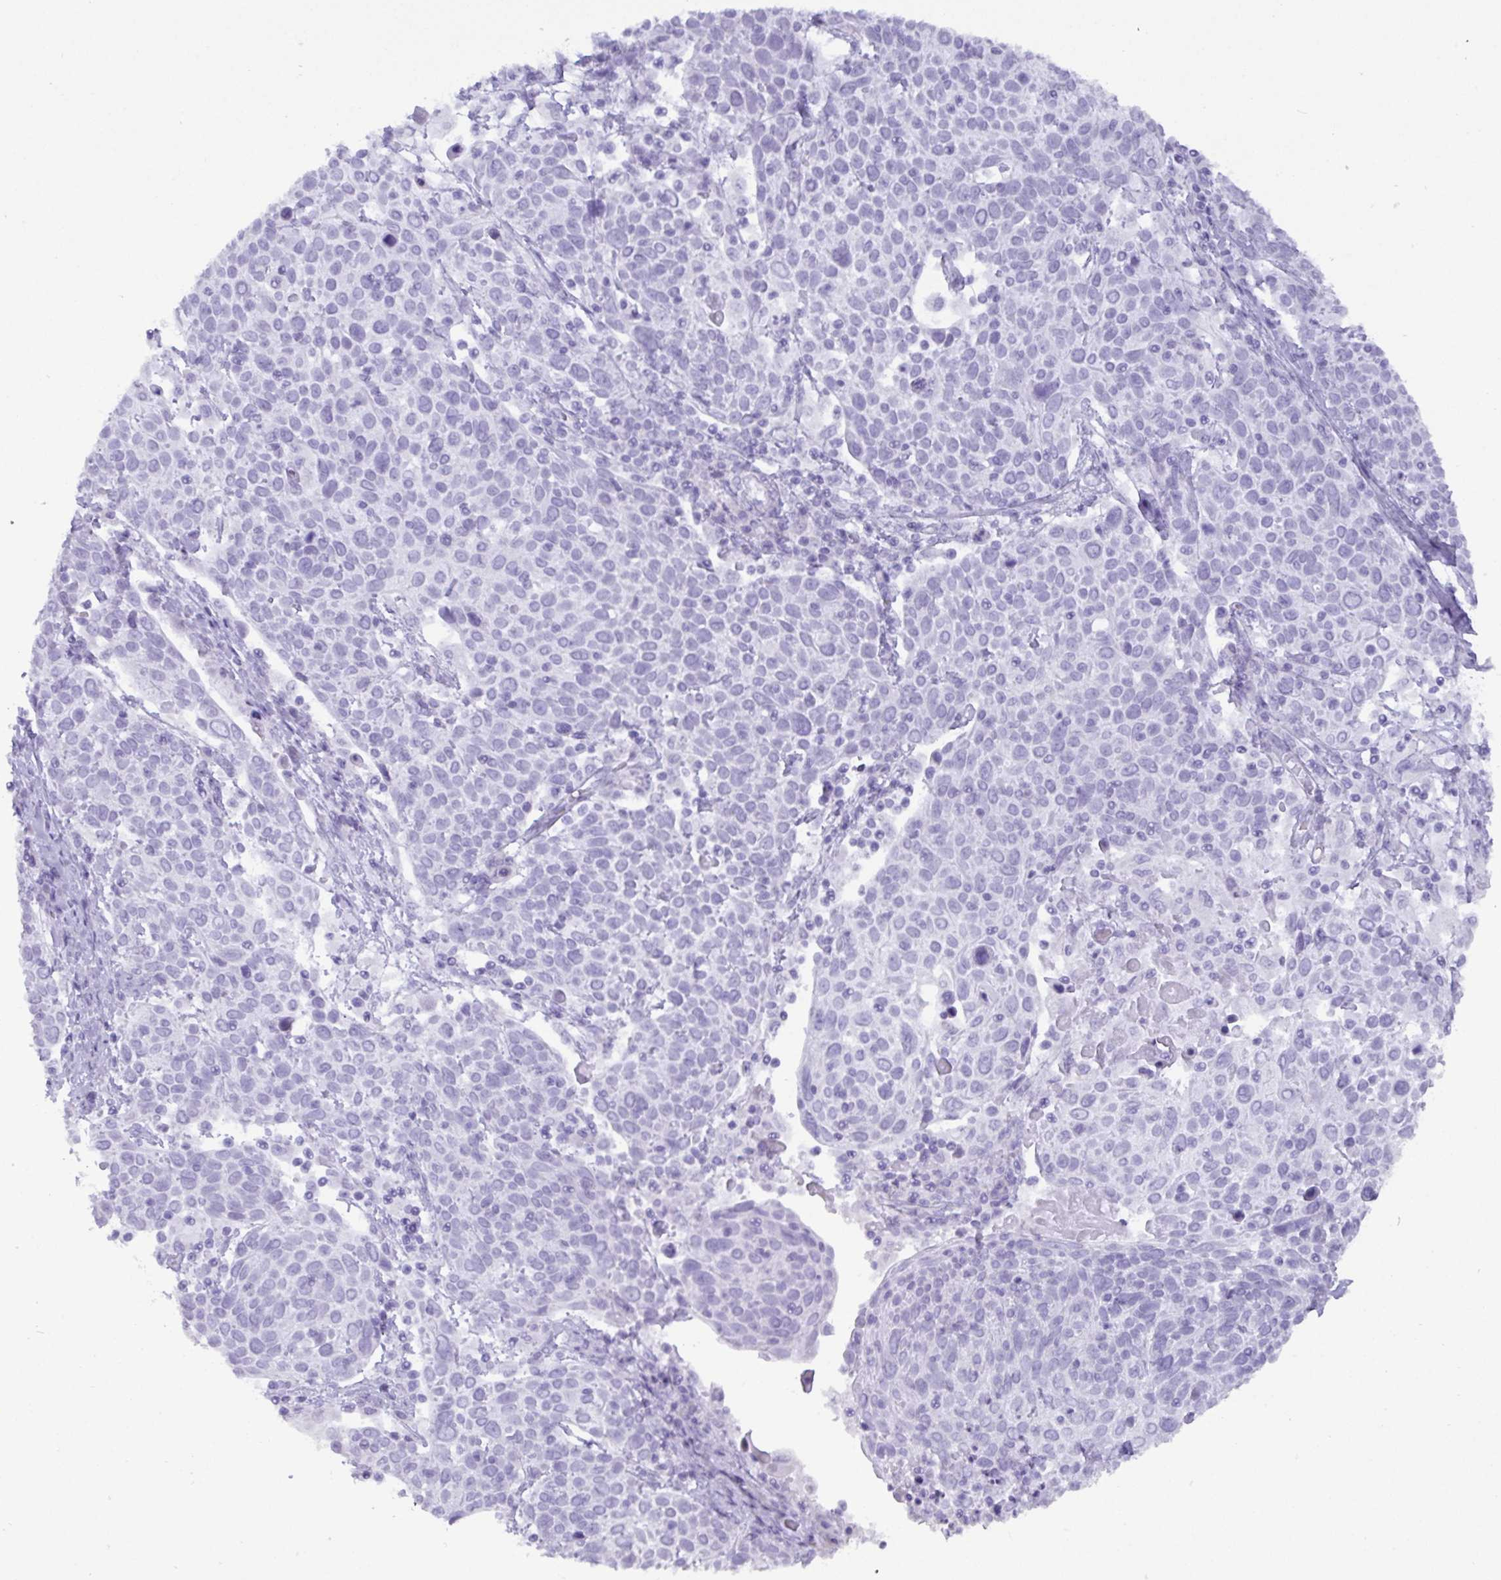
{"staining": {"intensity": "negative", "quantity": "none", "location": "none"}, "tissue": "cervical cancer", "cell_type": "Tumor cells", "image_type": "cancer", "snomed": [{"axis": "morphology", "description": "Squamous cell carcinoma, NOS"}, {"axis": "topography", "description": "Cervix"}], "caption": "IHC of cervical cancer (squamous cell carcinoma) shows no staining in tumor cells.", "gene": "C4orf33", "patient": {"sex": "female", "age": 61}}